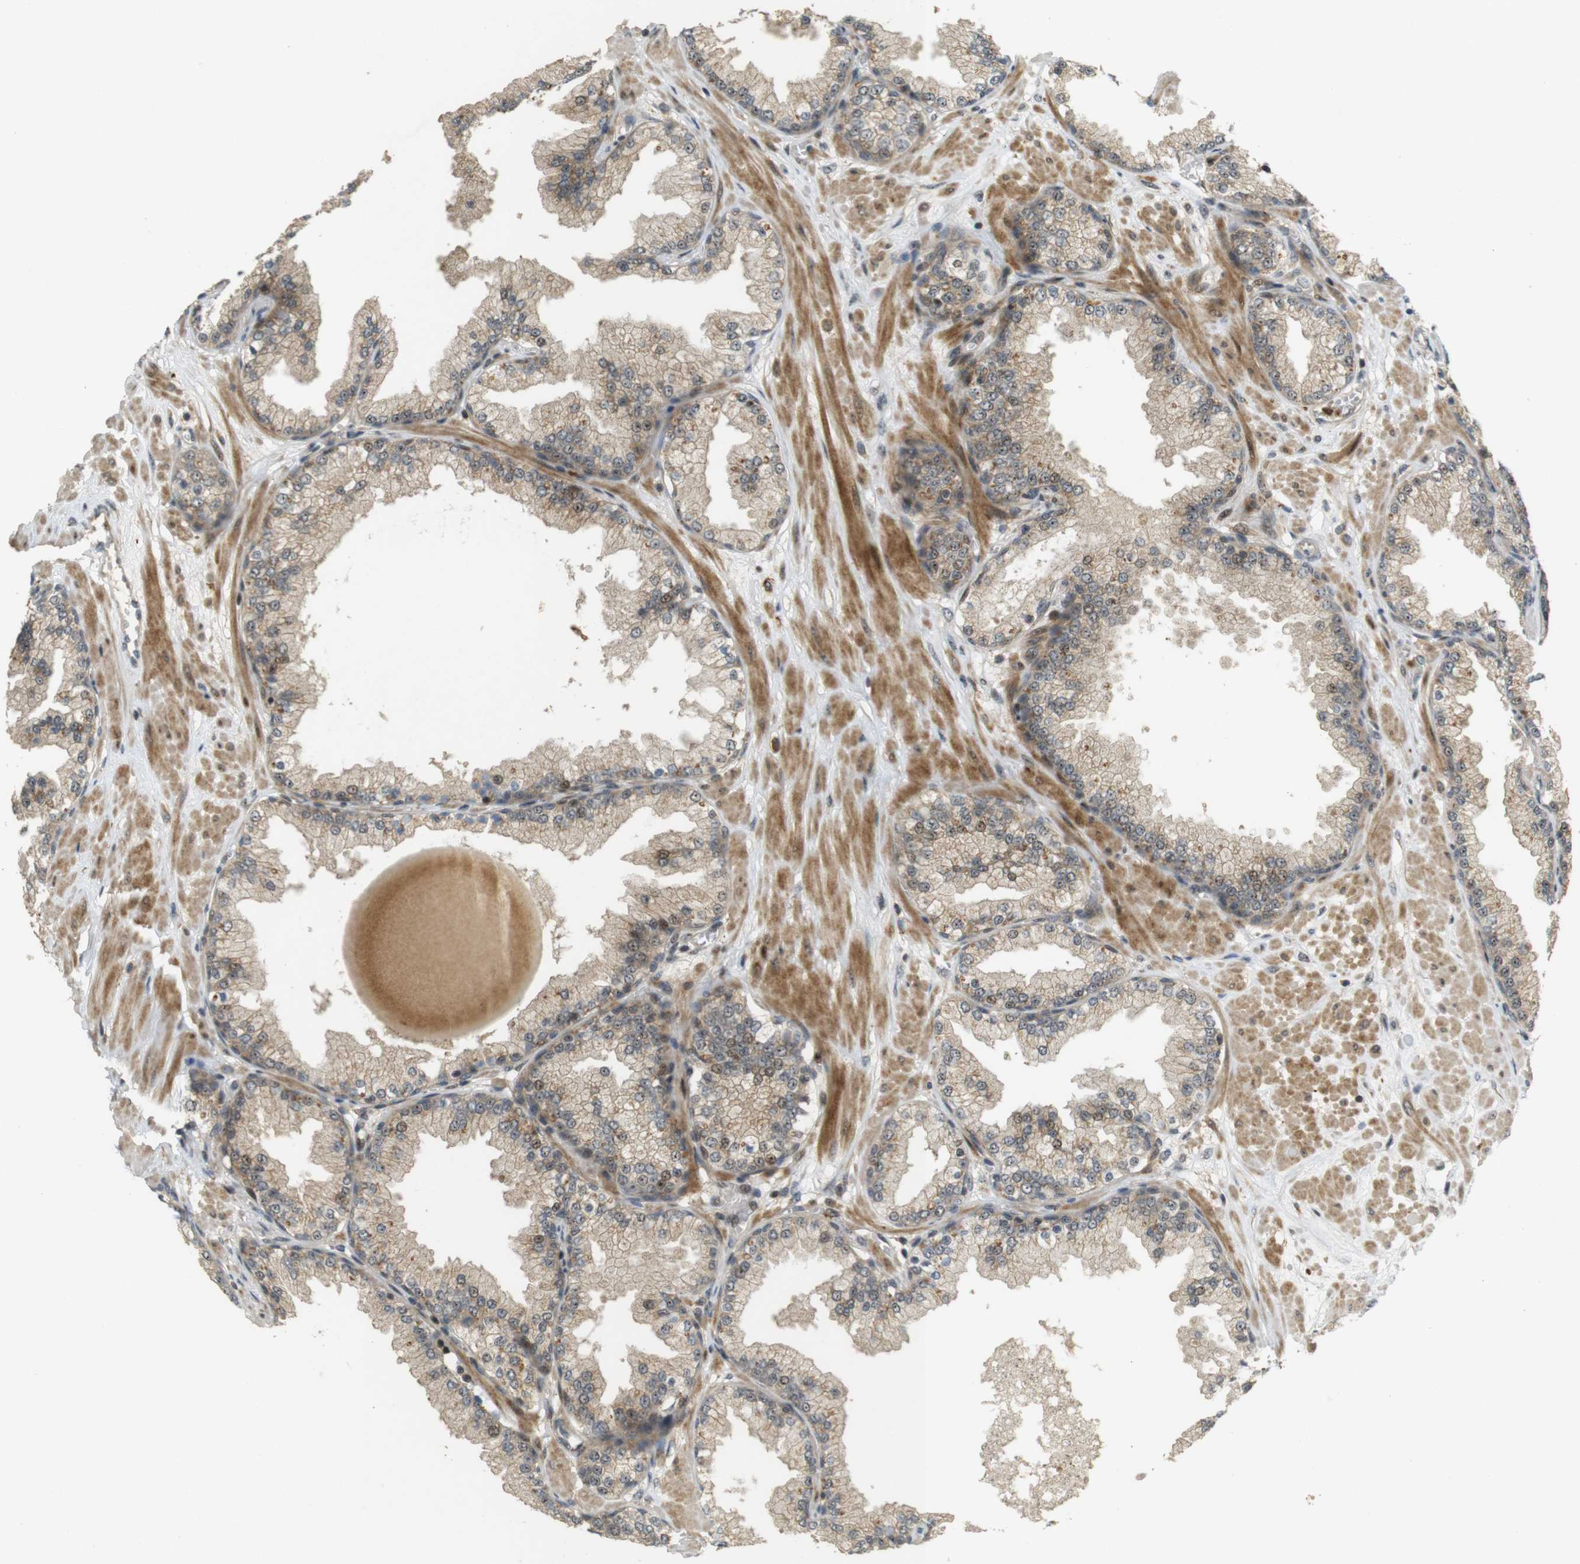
{"staining": {"intensity": "moderate", "quantity": ">75%", "location": "cytoplasmic/membranous,nuclear"}, "tissue": "prostate", "cell_type": "Glandular cells", "image_type": "normal", "snomed": [{"axis": "morphology", "description": "Normal tissue, NOS"}, {"axis": "topography", "description": "Prostate"}], "caption": "Immunohistochemical staining of normal prostate exhibits moderate cytoplasmic/membranous,nuclear protein staining in approximately >75% of glandular cells. The staining is performed using DAB (3,3'-diaminobenzidine) brown chromogen to label protein expression. The nuclei are counter-stained blue using hematoxylin.", "gene": "TMX3", "patient": {"sex": "male", "age": 51}}